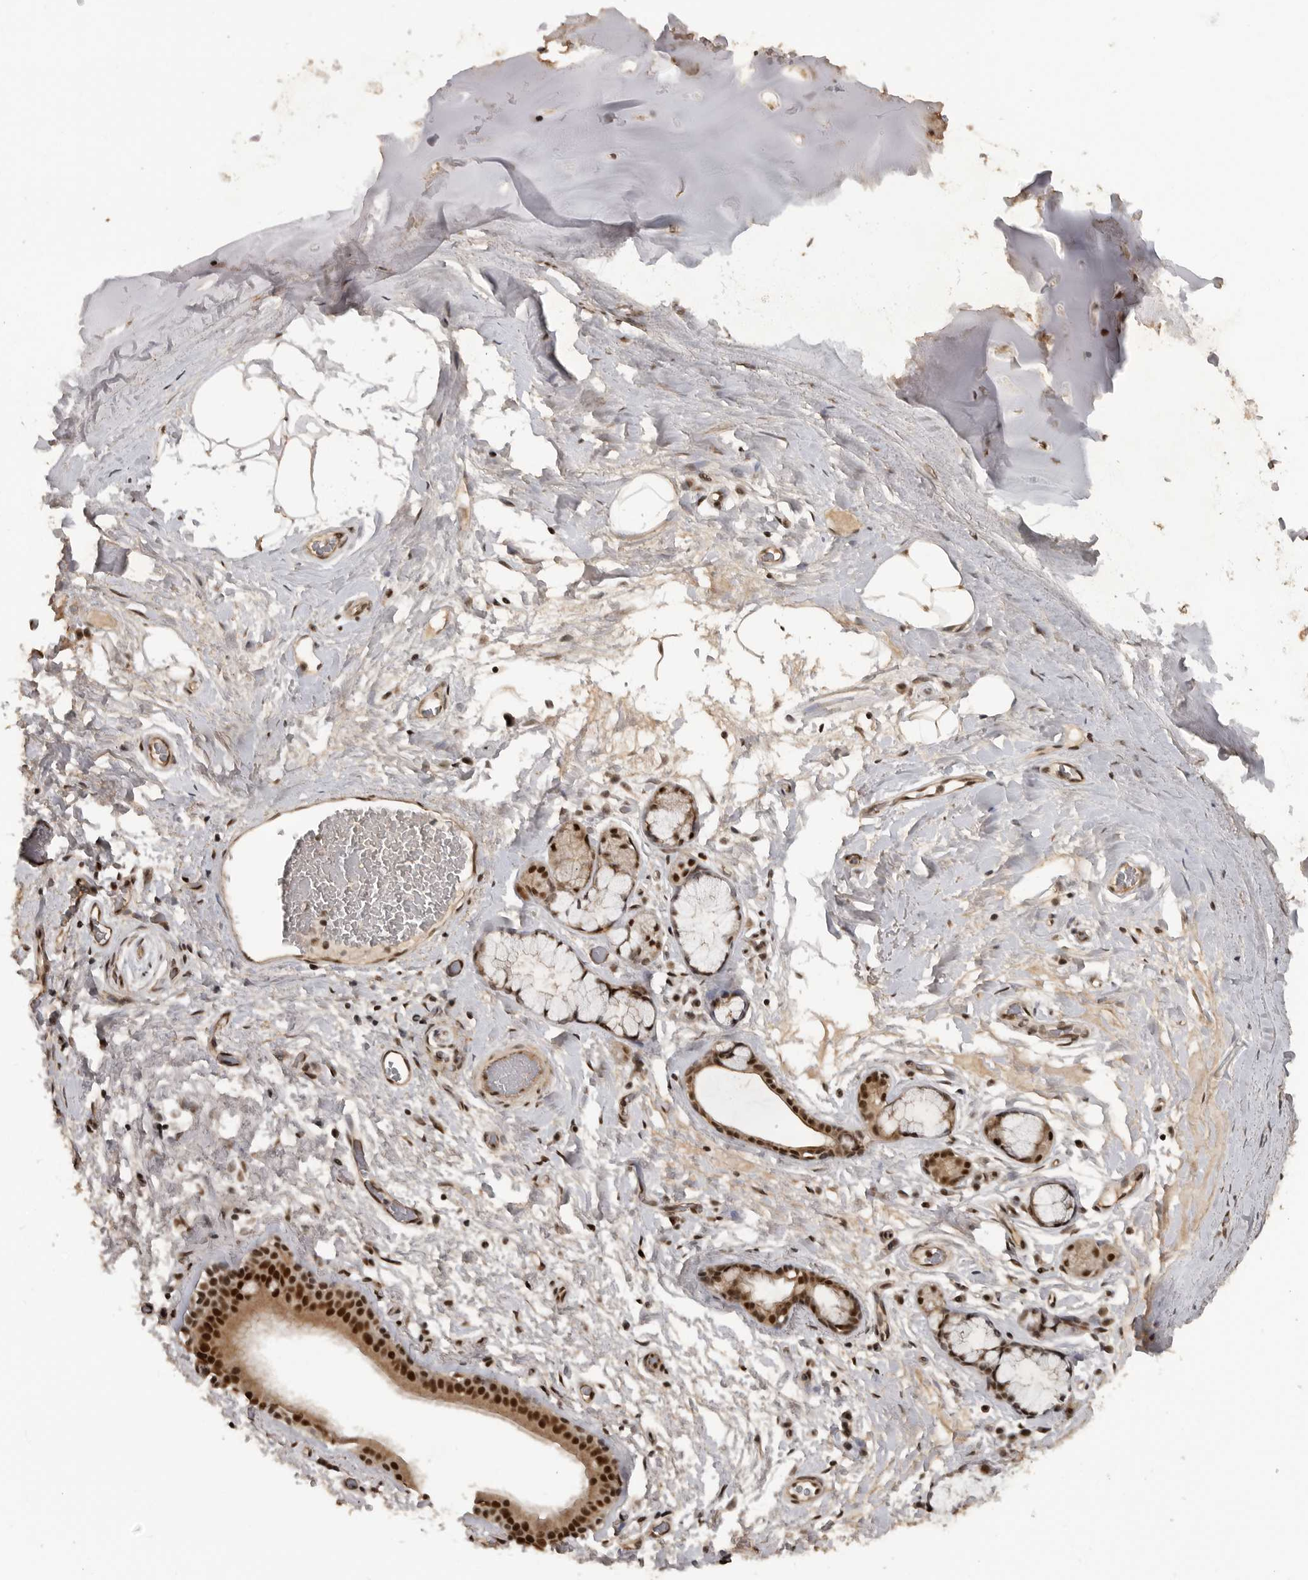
{"staining": {"intensity": "moderate", "quantity": "25%-75%", "location": "nuclear"}, "tissue": "adipose tissue", "cell_type": "Adipocytes", "image_type": "normal", "snomed": [{"axis": "morphology", "description": "Normal tissue, NOS"}, {"axis": "topography", "description": "Cartilage tissue"}], "caption": "Adipocytes exhibit medium levels of moderate nuclear staining in about 25%-75% of cells in benign human adipose tissue.", "gene": "CBLL1", "patient": {"sex": "female", "age": 63}}